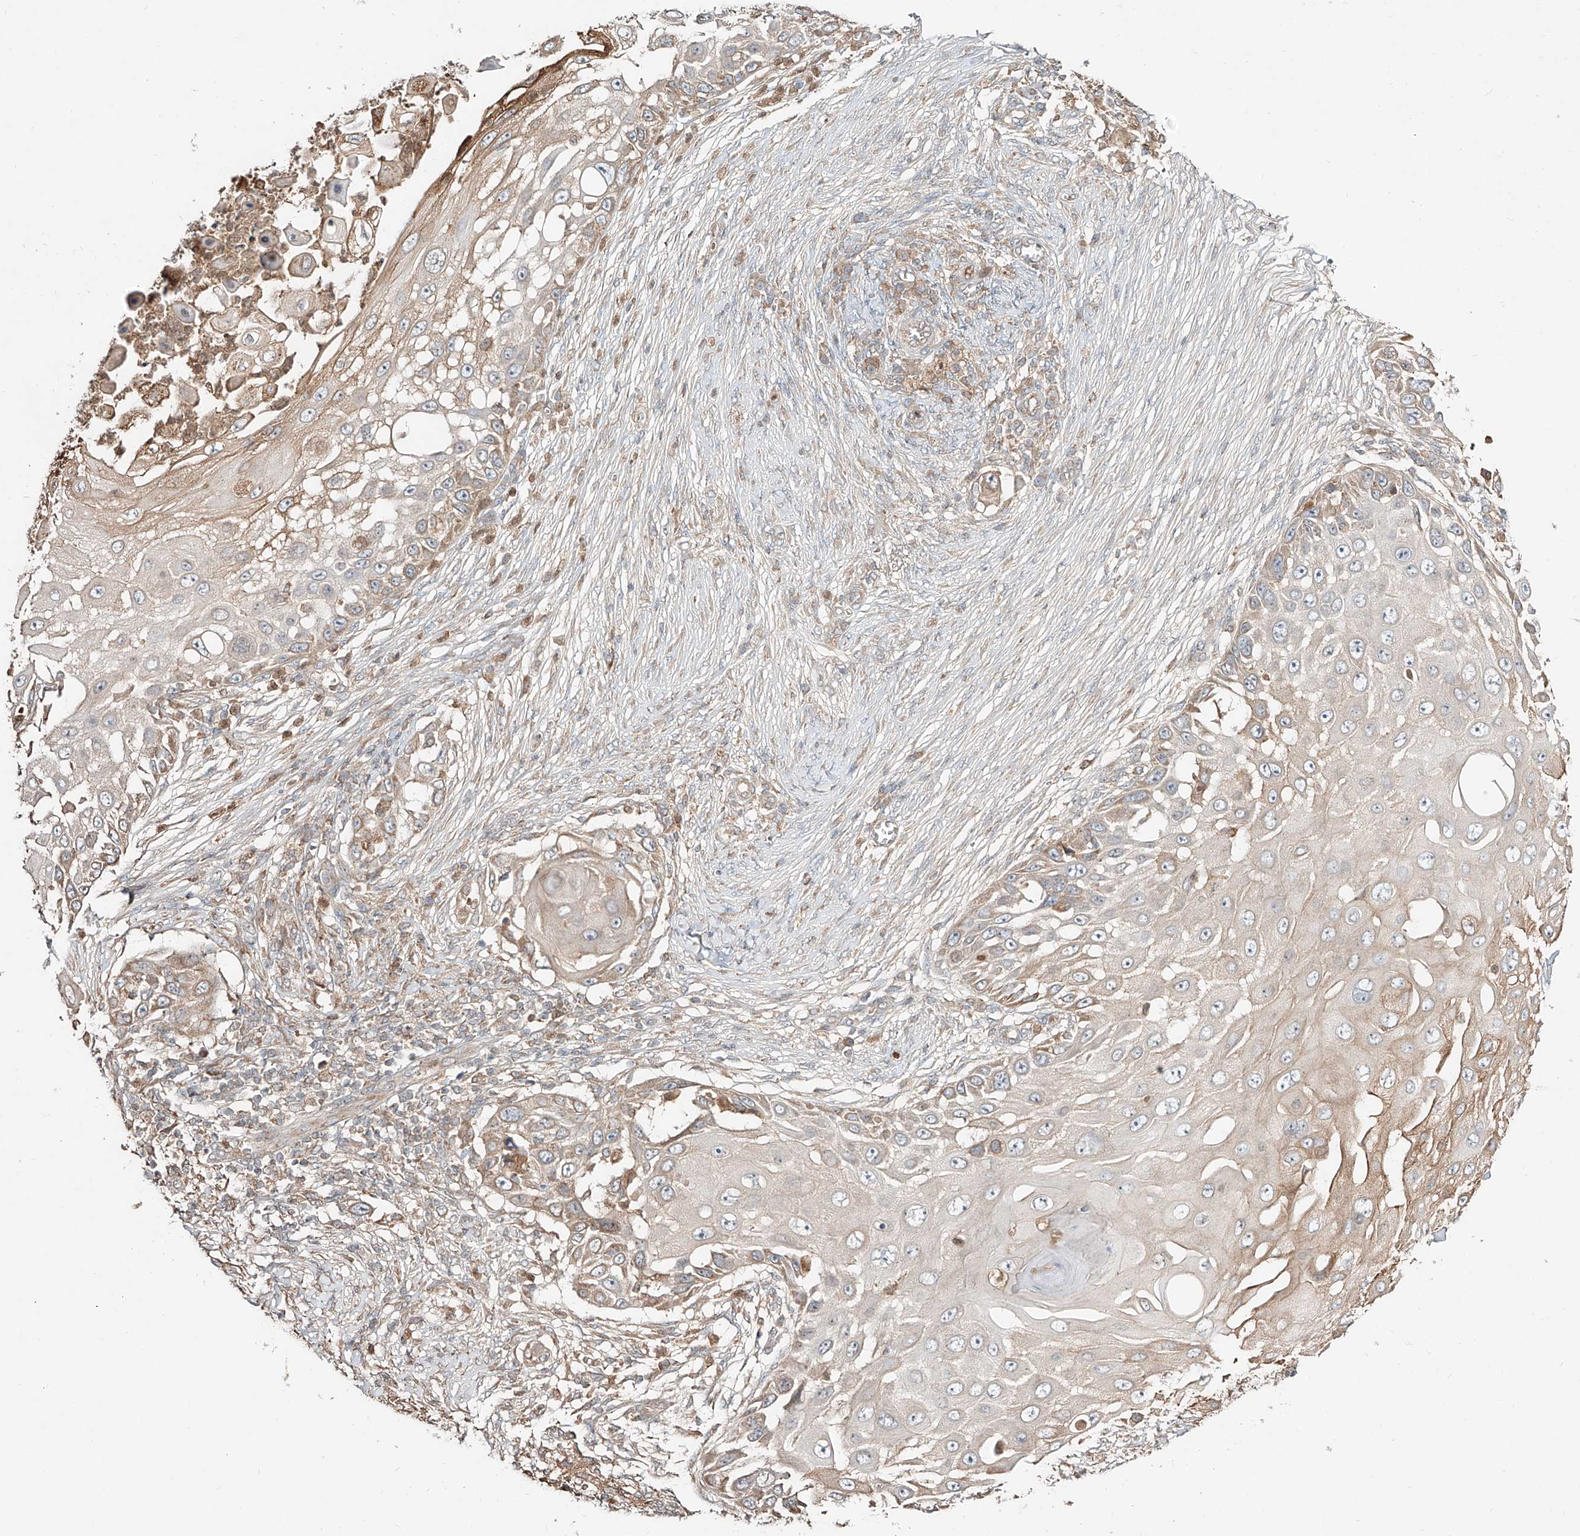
{"staining": {"intensity": "moderate", "quantity": "25%-75%", "location": "cytoplasmic/membranous"}, "tissue": "skin cancer", "cell_type": "Tumor cells", "image_type": "cancer", "snomed": [{"axis": "morphology", "description": "Squamous cell carcinoma, NOS"}, {"axis": "topography", "description": "Skin"}], "caption": "Immunohistochemical staining of skin squamous cell carcinoma exhibits medium levels of moderate cytoplasmic/membranous protein positivity in approximately 25%-75% of tumor cells. (IHC, brightfield microscopy, high magnification).", "gene": "ERO1A", "patient": {"sex": "female", "age": 44}}